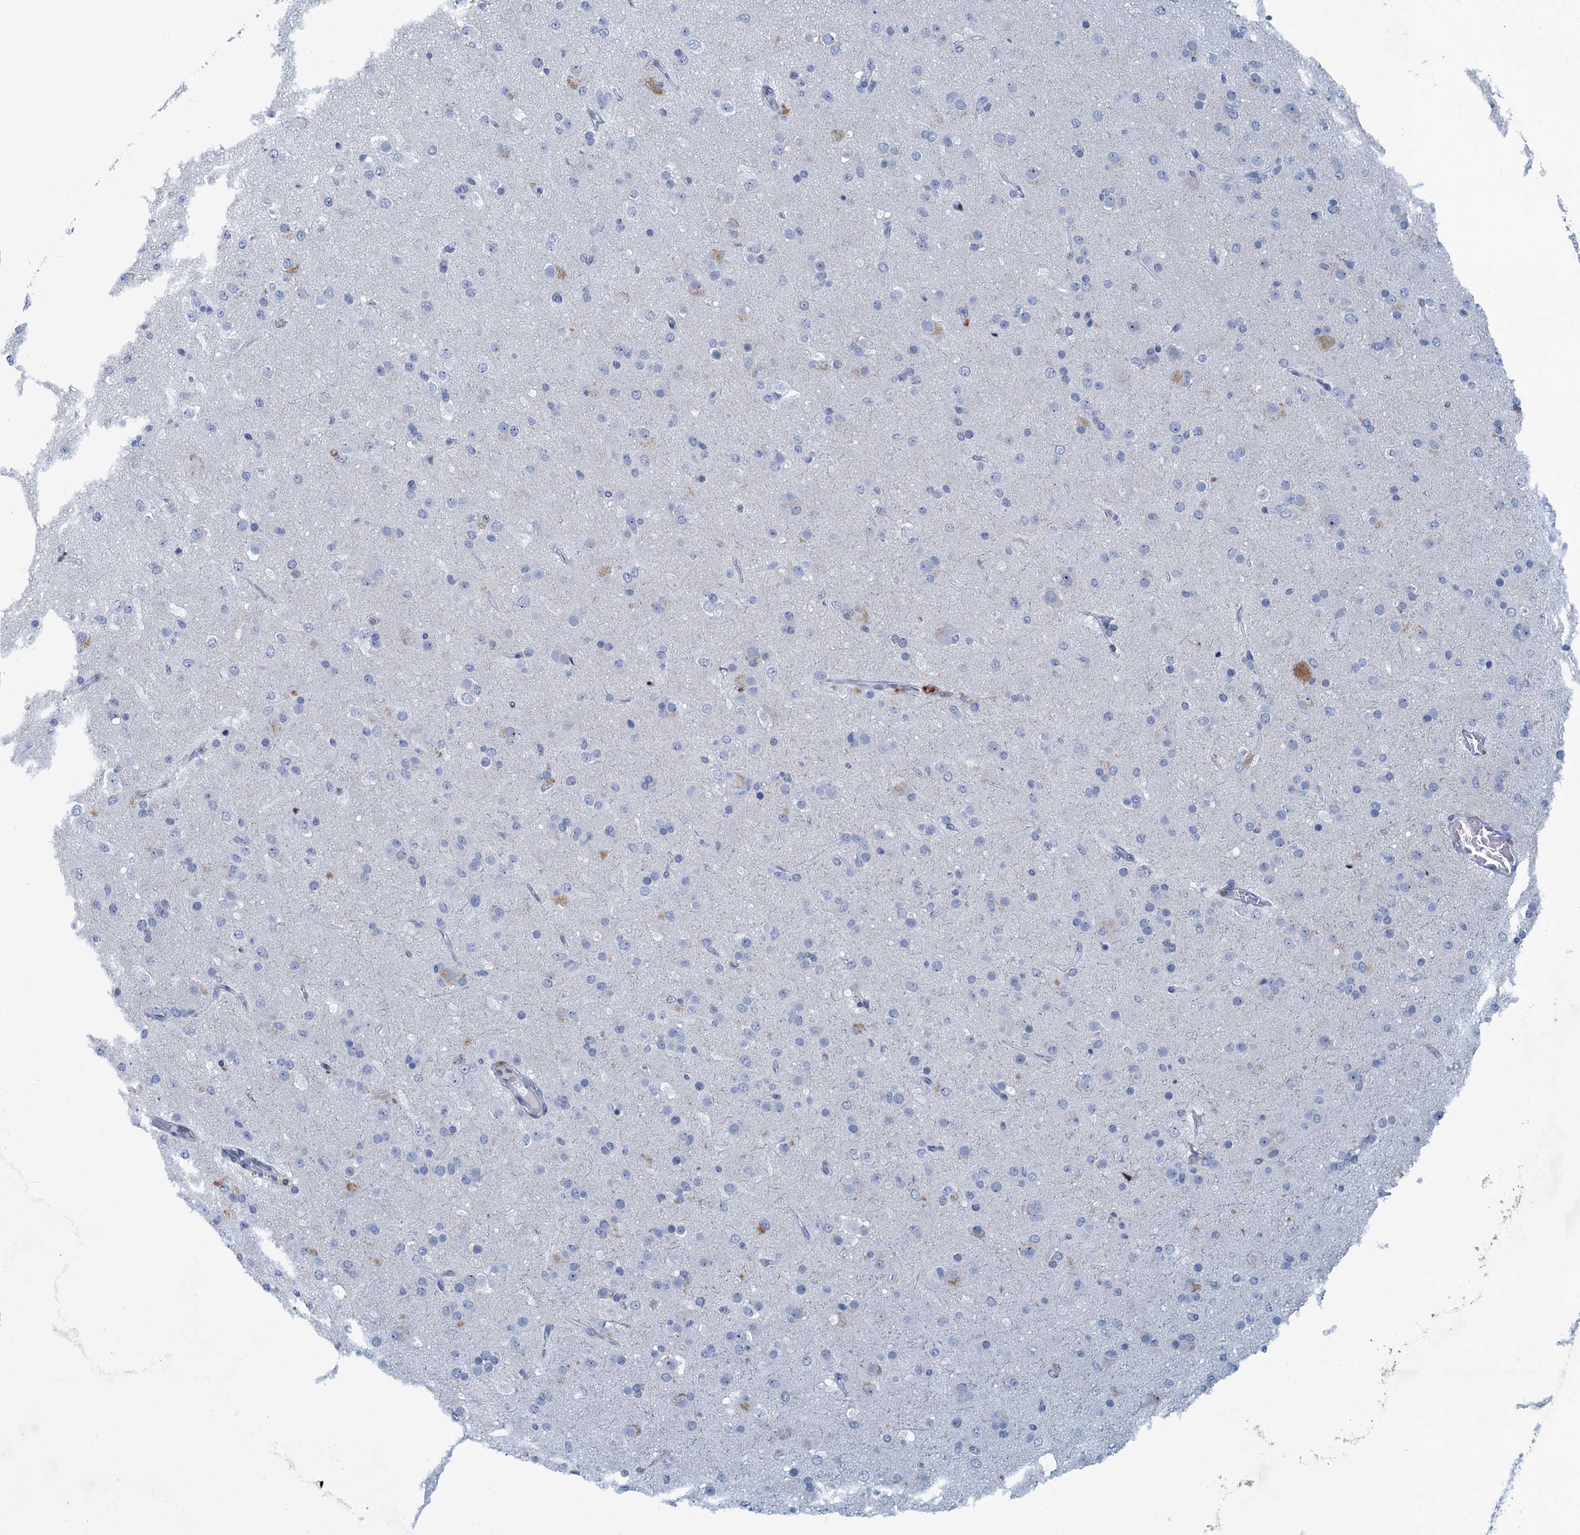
{"staining": {"intensity": "negative", "quantity": "none", "location": "none"}, "tissue": "glioma", "cell_type": "Tumor cells", "image_type": "cancer", "snomed": [{"axis": "morphology", "description": "Glioma, malignant, Low grade"}, {"axis": "topography", "description": "Brain"}], "caption": "An IHC photomicrograph of low-grade glioma (malignant) is shown. There is no staining in tumor cells of low-grade glioma (malignant).", "gene": "ANKRD13D", "patient": {"sex": "male", "age": 65}}